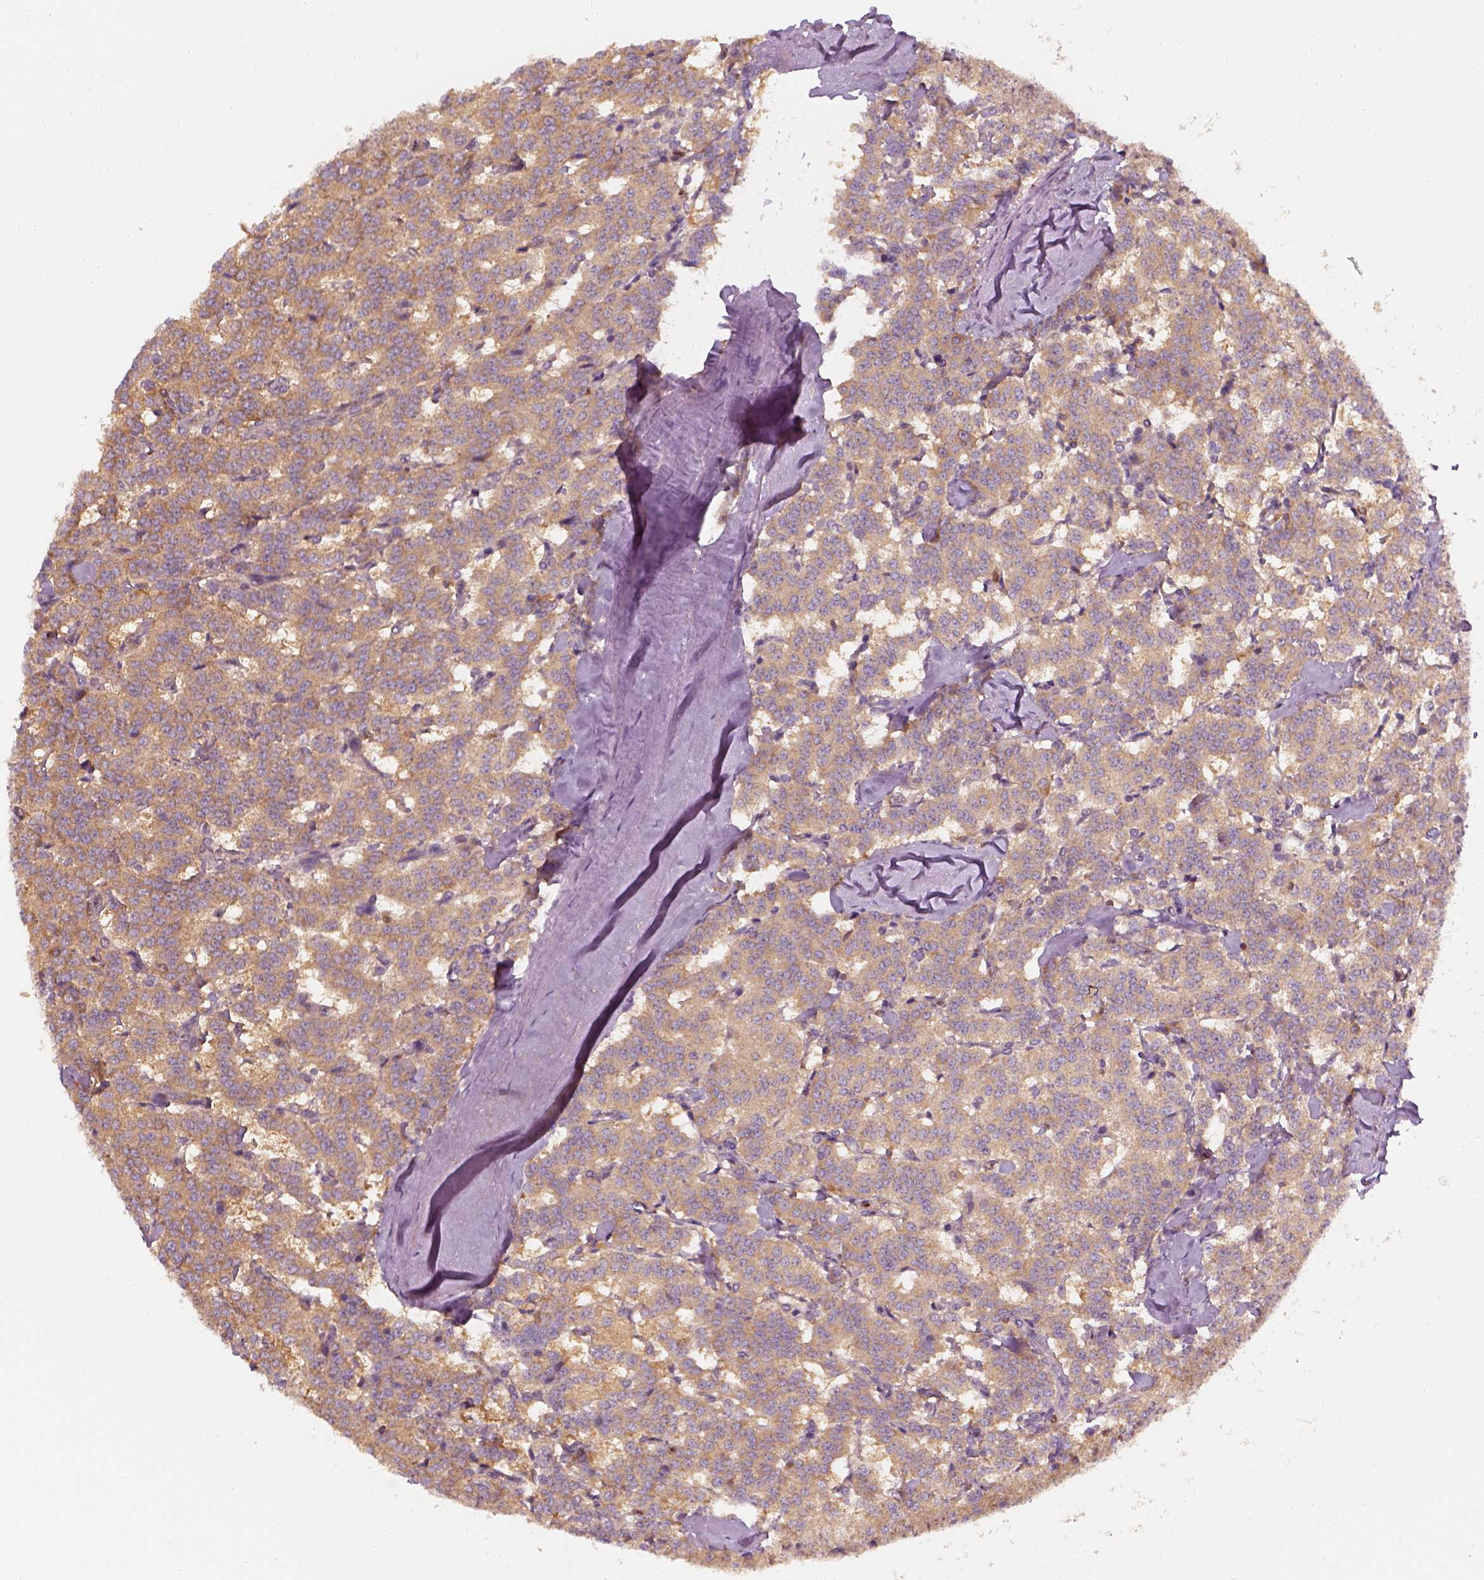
{"staining": {"intensity": "moderate", "quantity": ">75%", "location": "cytoplasmic/membranous"}, "tissue": "carcinoid", "cell_type": "Tumor cells", "image_type": "cancer", "snomed": [{"axis": "morphology", "description": "Carcinoid, malignant, NOS"}, {"axis": "topography", "description": "Lung"}], "caption": "Moderate cytoplasmic/membranous staining is identified in approximately >75% of tumor cells in carcinoid (malignant). (IHC, brightfield microscopy, high magnification).", "gene": "SQSTM1", "patient": {"sex": "female", "age": 46}}